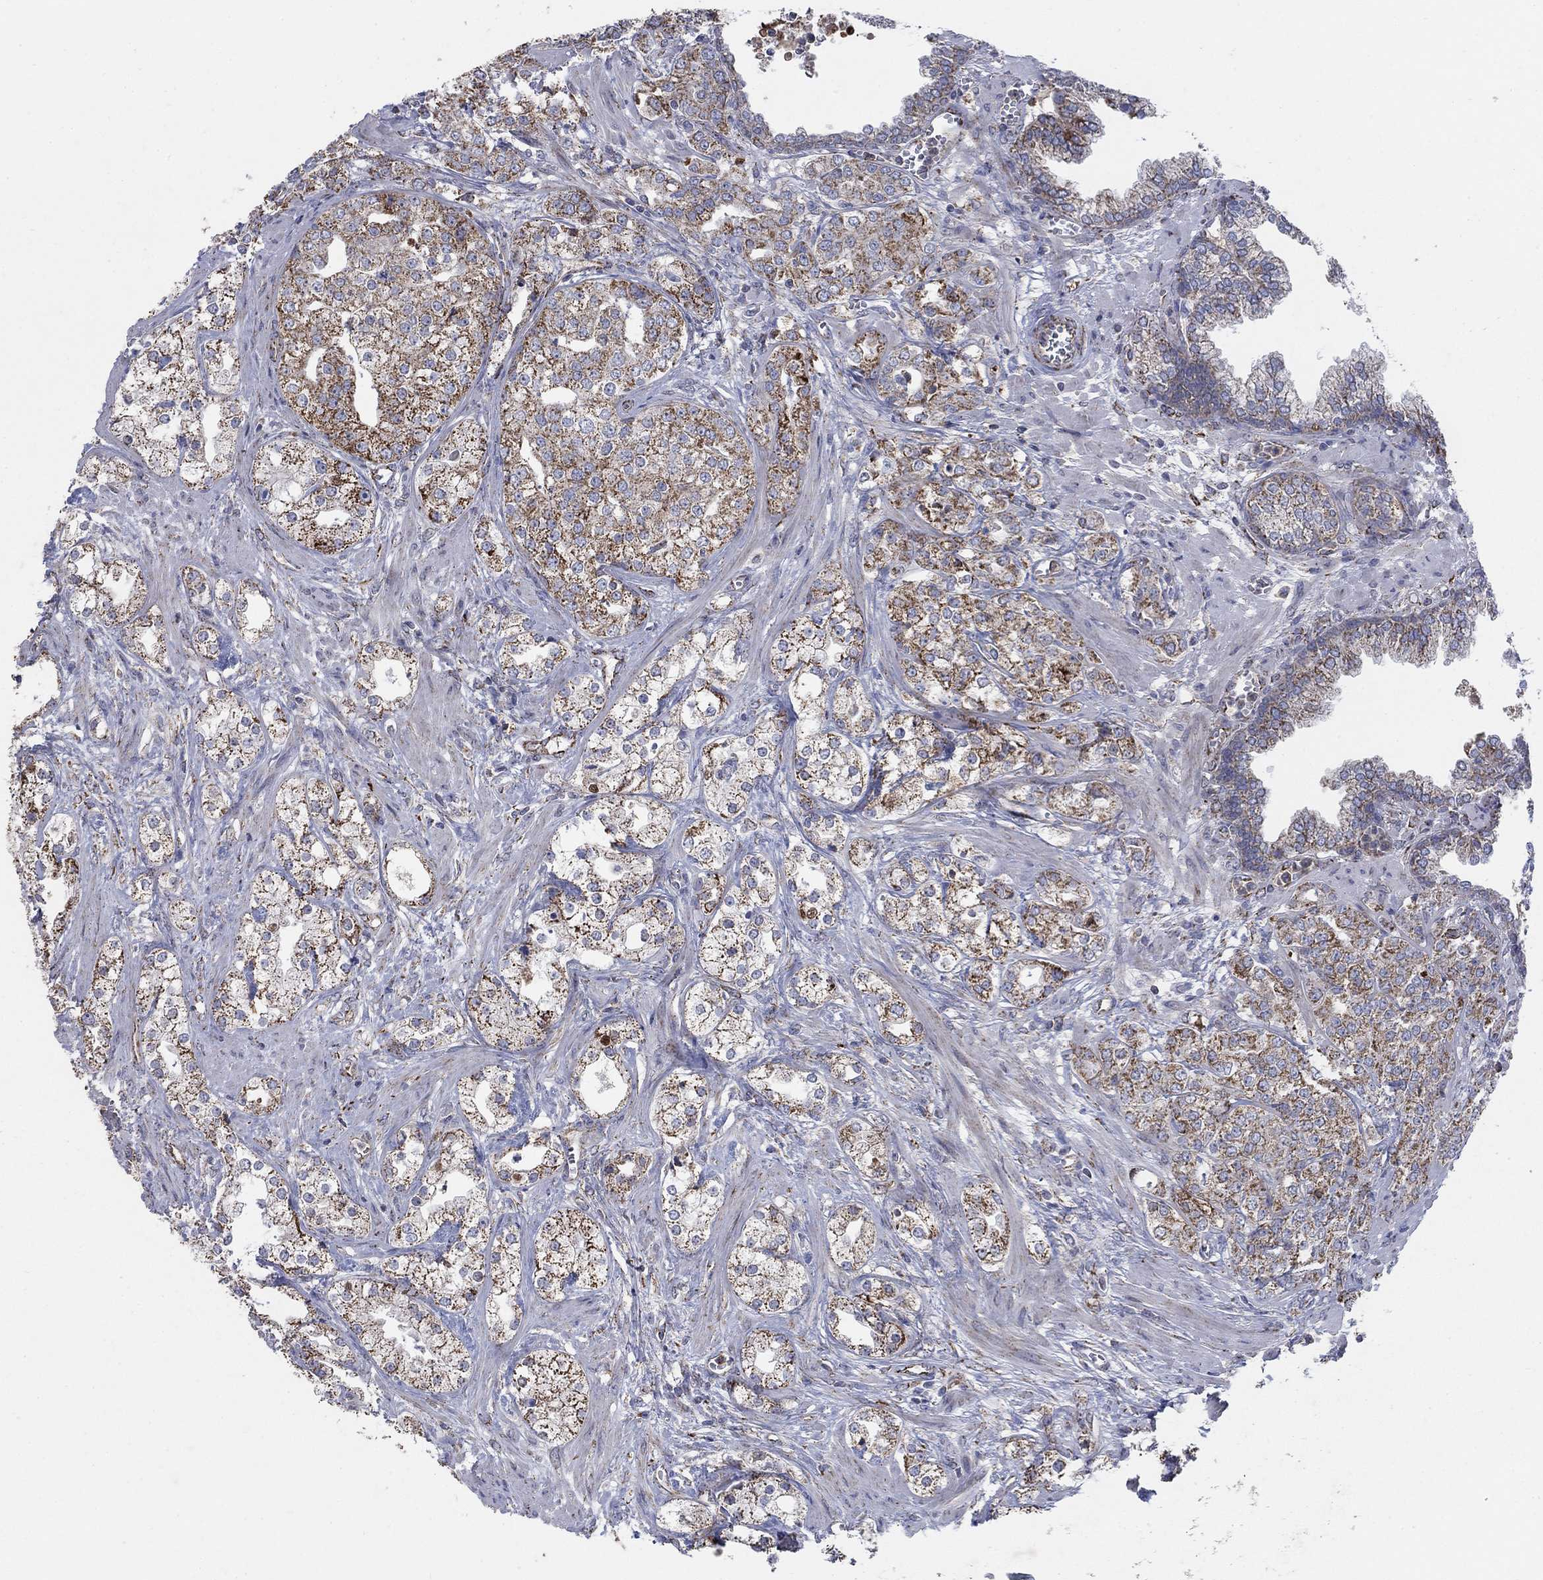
{"staining": {"intensity": "strong", "quantity": "25%-75%", "location": "cytoplasmic/membranous"}, "tissue": "prostate cancer", "cell_type": "Tumor cells", "image_type": "cancer", "snomed": [{"axis": "morphology", "description": "Adenocarcinoma, NOS"}, {"axis": "topography", "description": "Prostate and seminal vesicle, NOS"}, {"axis": "topography", "description": "Prostate"}], "caption": "Tumor cells reveal high levels of strong cytoplasmic/membranous expression in about 25%-75% of cells in human prostate cancer (adenocarcinoma).", "gene": "PNPLA2", "patient": {"sex": "male", "age": 62}}